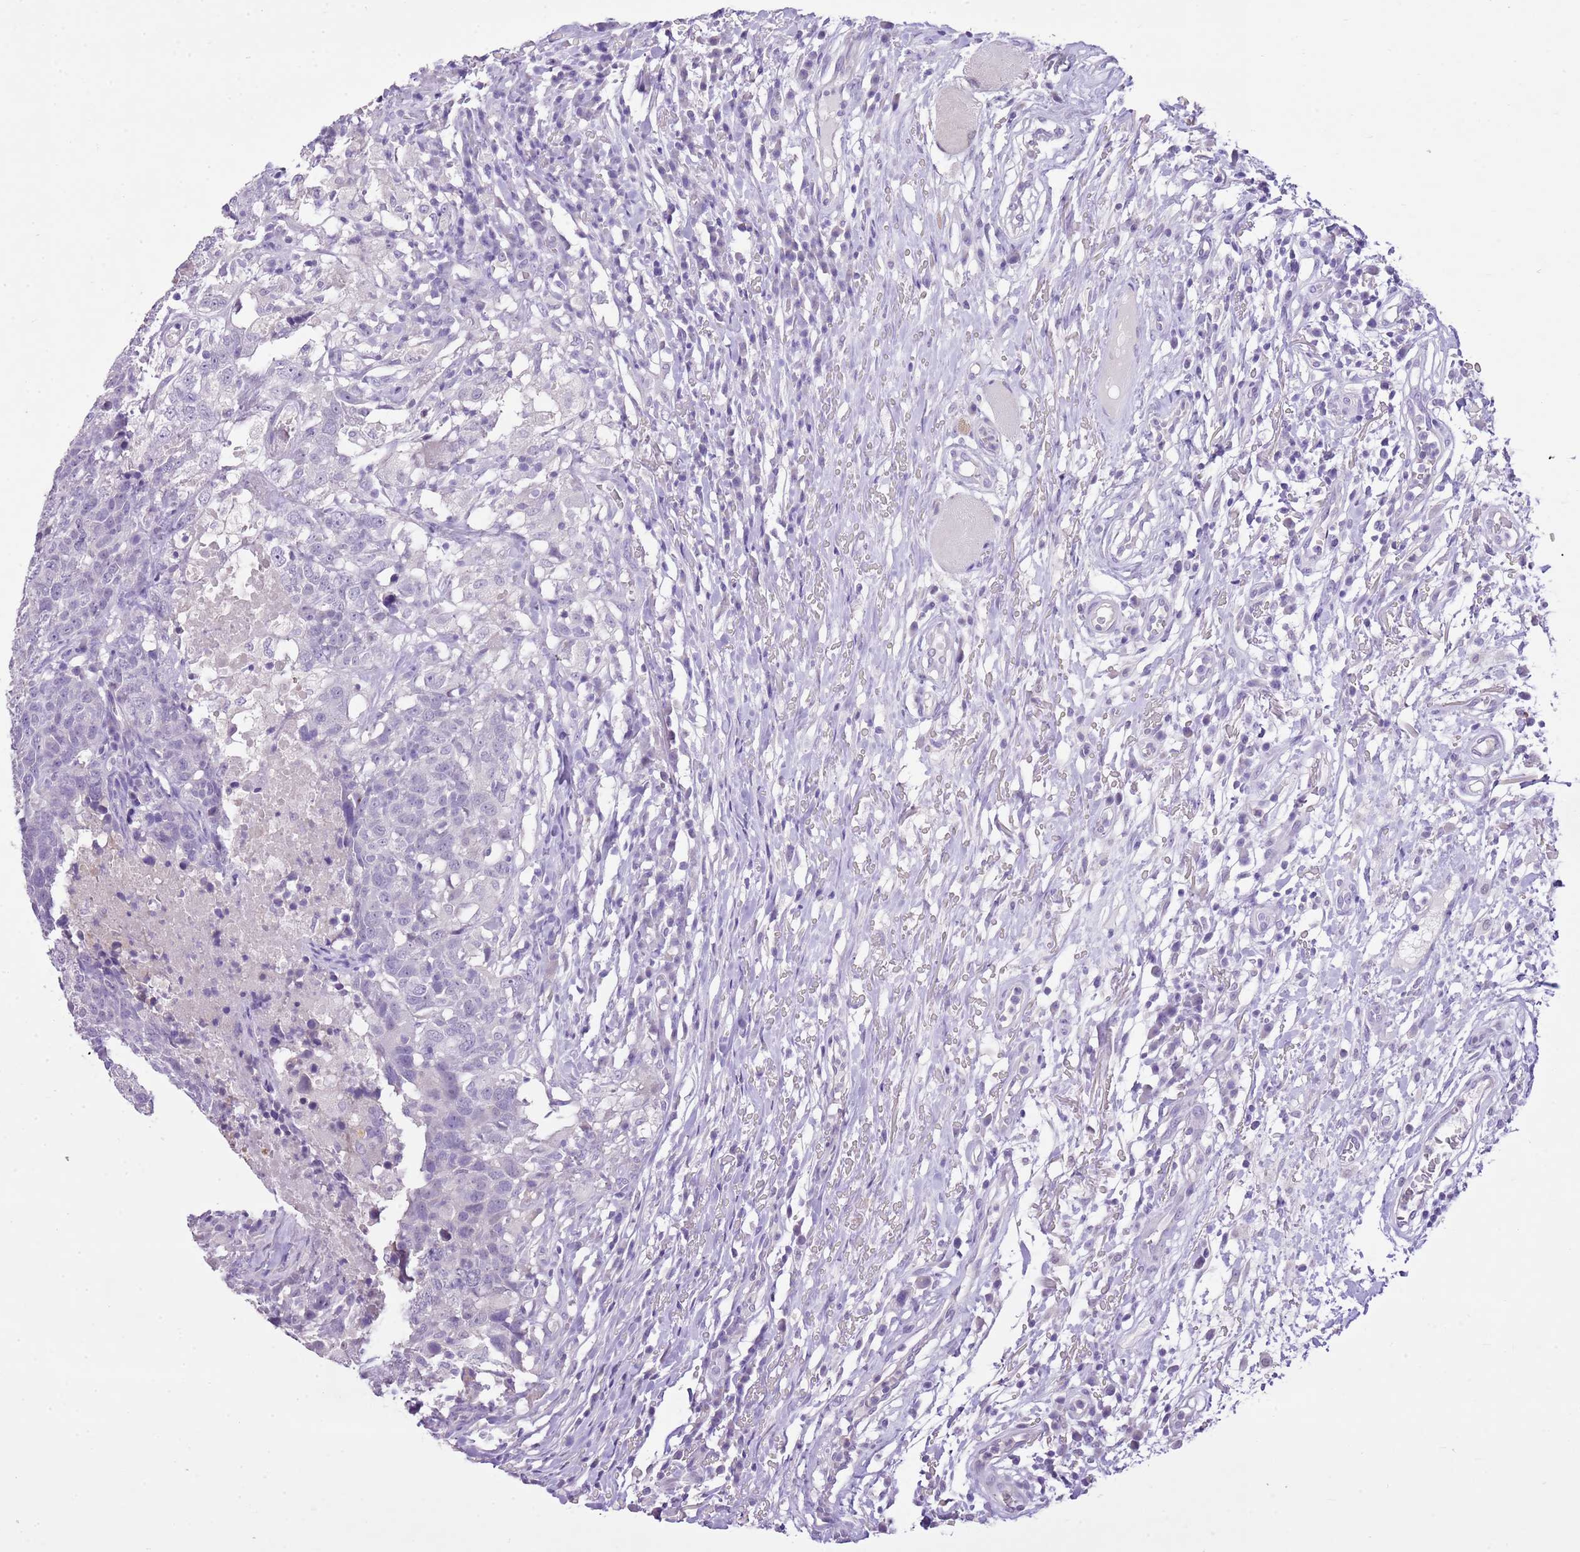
{"staining": {"intensity": "negative", "quantity": "none", "location": "none"}, "tissue": "head and neck cancer", "cell_type": "Tumor cells", "image_type": "cancer", "snomed": [{"axis": "morphology", "description": "Normal tissue, NOS"}, {"axis": "morphology", "description": "Squamous cell carcinoma, NOS"}, {"axis": "topography", "description": "Skeletal muscle"}, {"axis": "topography", "description": "Vascular tissue"}, {"axis": "topography", "description": "Peripheral nerve tissue"}, {"axis": "topography", "description": "Head-Neck"}], "caption": "IHC histopathology image of neoplastic tissue: human head and neck cancer (squamous cell carcinoma) stained with DAB exhibits no significant protein staining in tumor cells.", "gene": "XPO7", "patient": {"sex": "male", "age": 66}}